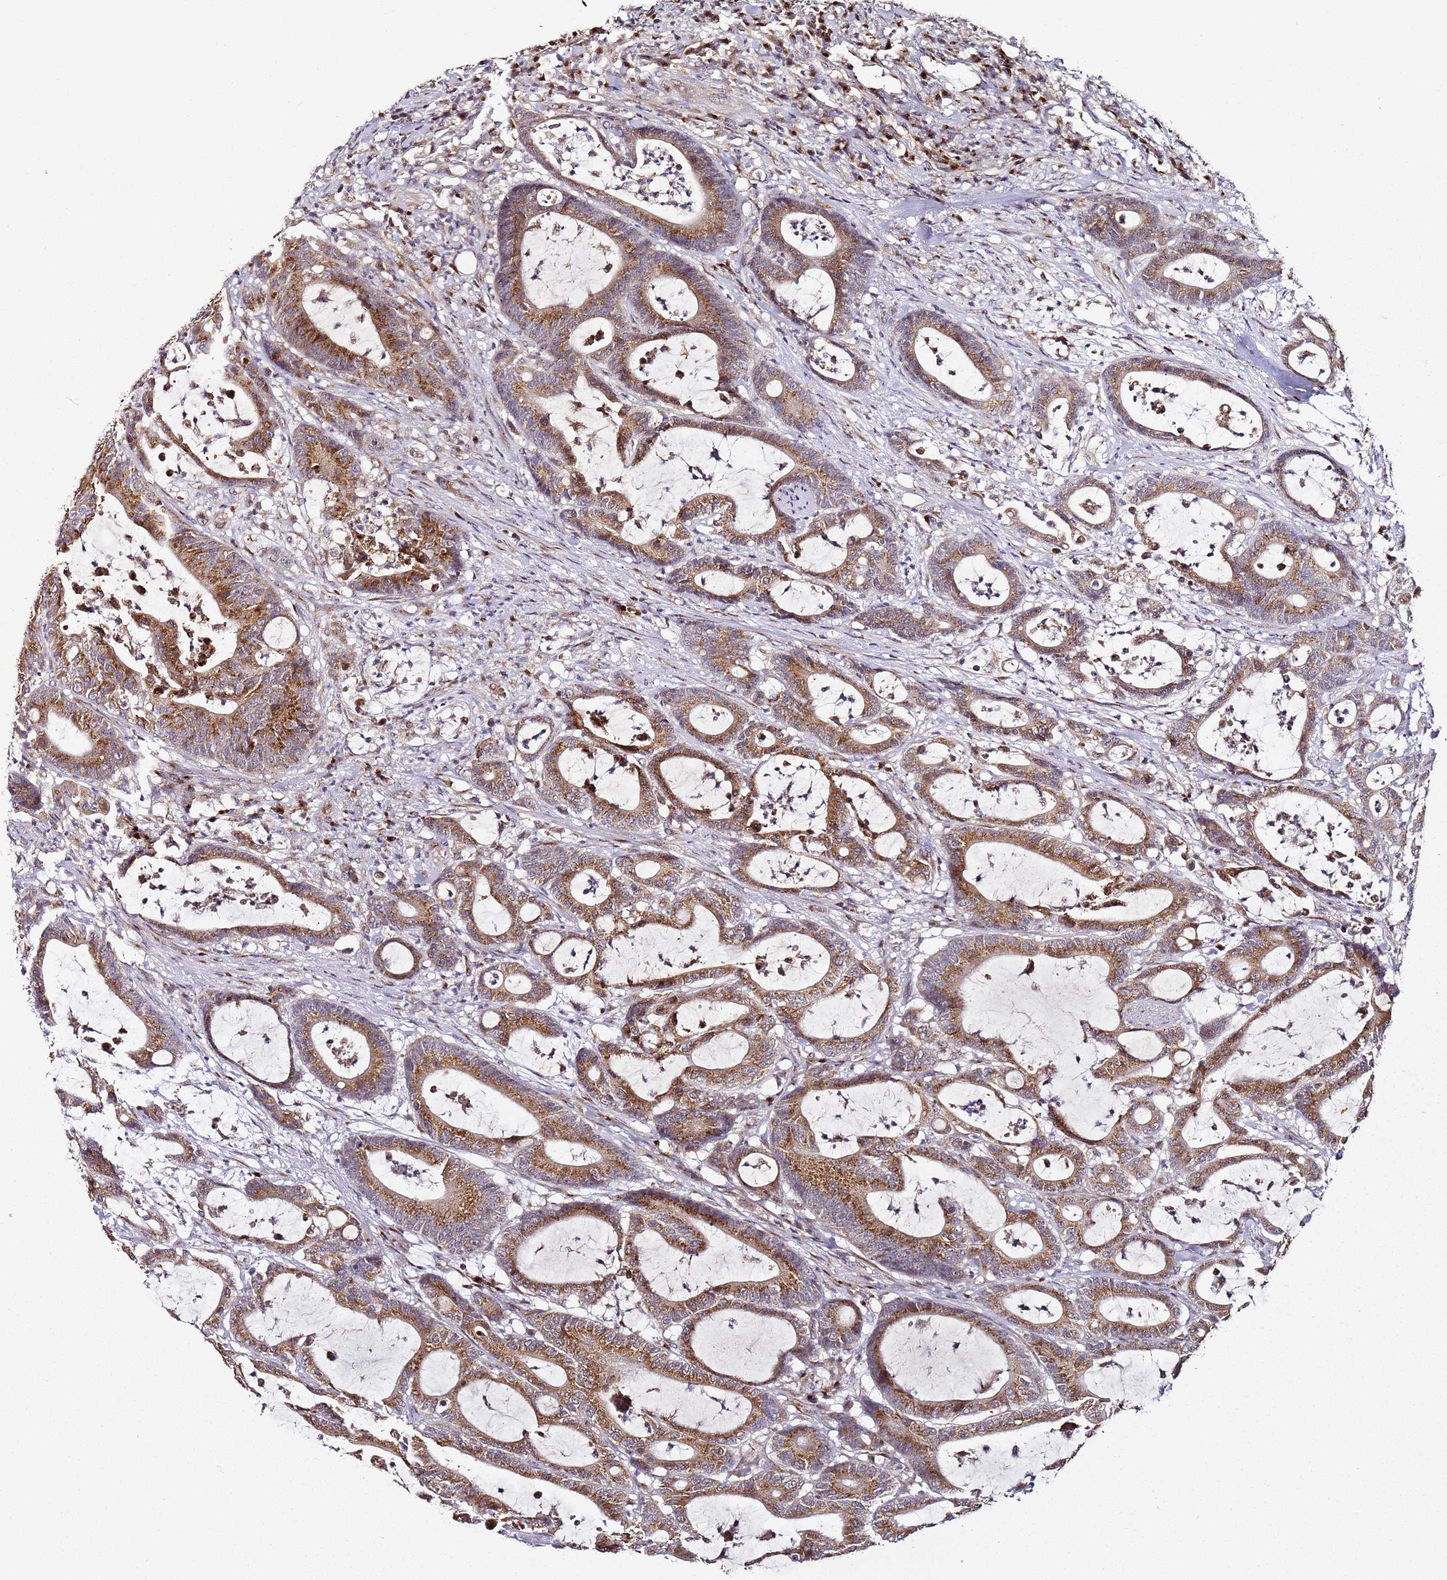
{"staining": {"intensity": "moderate", "quantity": ">75%", "location": "cytoplasmic/membranous"}, "tissue": "colorectal cancer", "cell_type": "Tumor cells", "image_type": "cancer", "snomed": [{"axis": "morphology", "description": "Adenocarcinoma, NOS"}, {"axis": "topography", "description": "Colon"}], "caption": "This is a micrograph of immunohistochemistry (IHC) staining of colorectal cancer, which shows moderate expression in the cytoplasmic/membranous of tumor cells.", "gene": "MRPL49", "patient": {"sex": "female", "age": 84}}